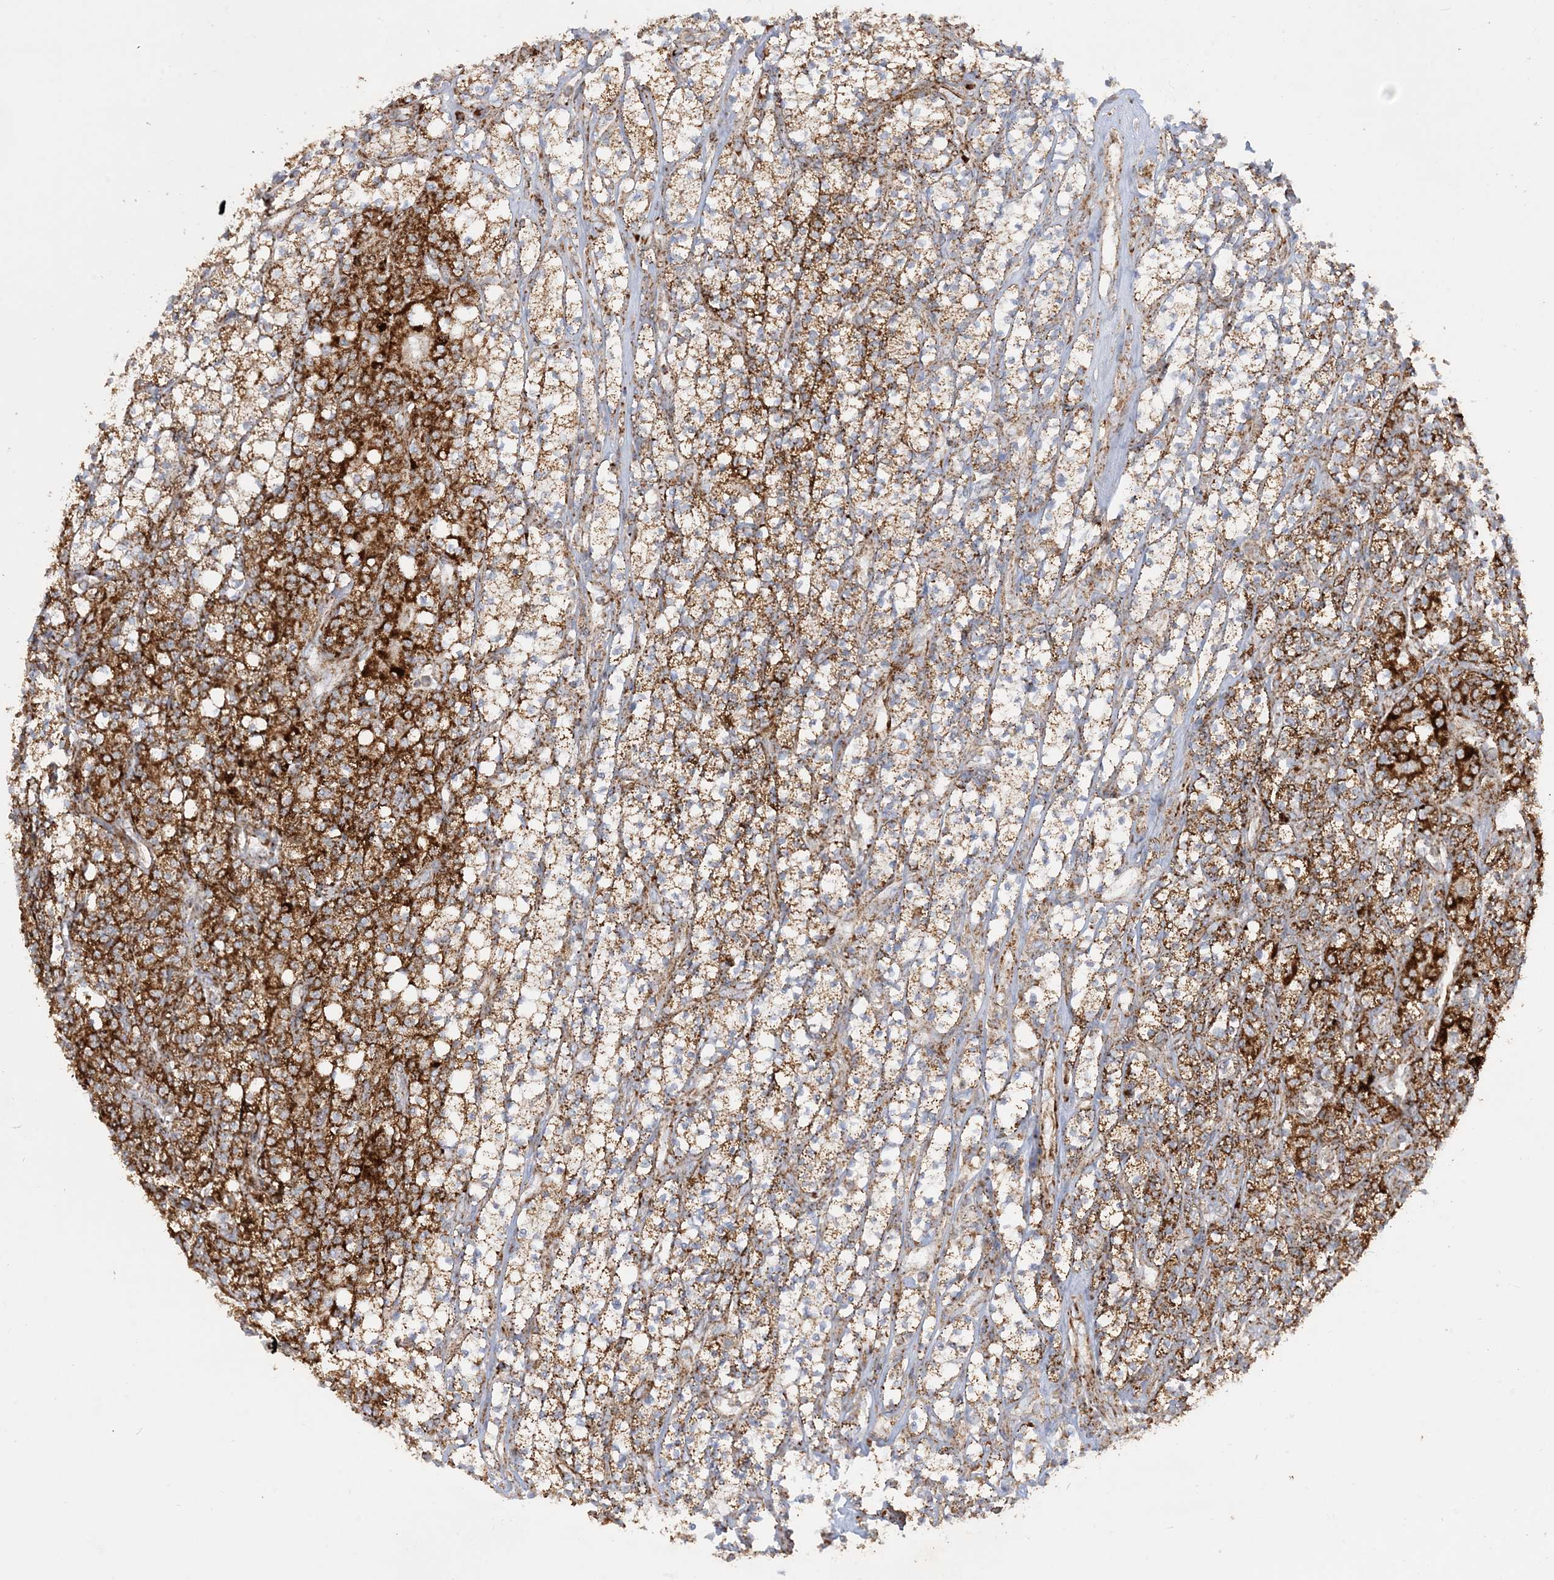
{"staining": {"intensity": "strong", "quantity": ">75%", "location": "cytoplasmic/membranous"}, "tissue": "renal cancer", "cell_type": "Tumor cells", "image_type": "cancer", "snomed": [{"axis": "morphology", "description": "Adenocarcinoma, NOS"}, {"axis": "topography", "description": "Kidney"}], "caption": "DAB immunohistochemical staining of renal cancer (adenocarcinoma) shows strong cytoplasmic/membranous protein staining in approximately >75% of tumor cells.", "gene": "NDUFAF3", "patient": {"sex": "male", "age": 77}}